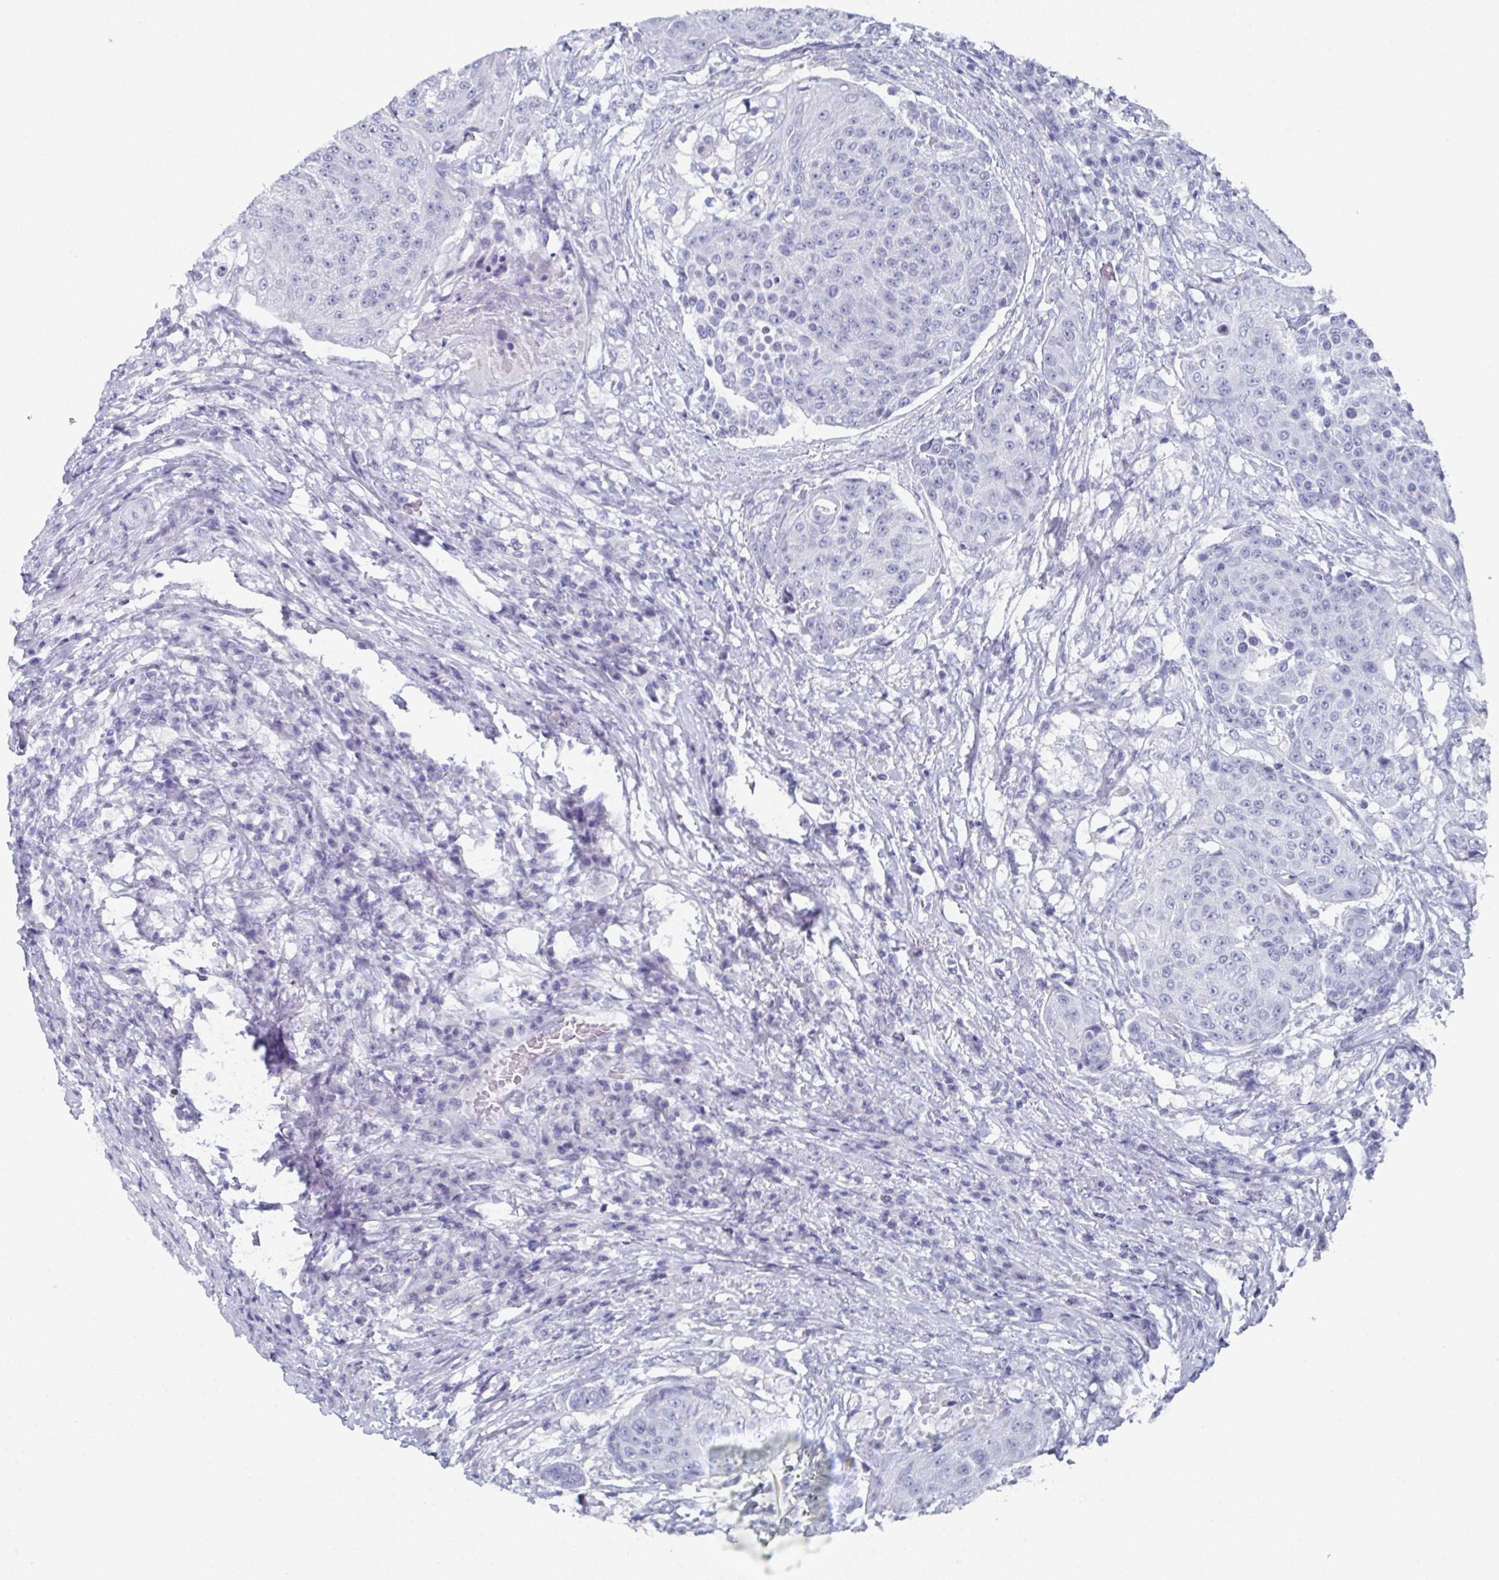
{"staining": {"intensity": "negative", "quantity": "none", "location": "none"}, "tissue": "urothelial cancer", "cell_type": "Tumor cells", "image_type": "cancer", "snomed": [{"axis": "morphology", "description": "Urothelial carcinoma, High grade"}, {"axis": "topography", "description": "Urinary bladder"}], "caption": "Immunohistochemistry (IHC) histopathology image of human urothelial carcinoma (high-grade) stained for a protein (brown), which shows no positivity in tumor cells.", "gene": "DYDC2", "patient": {"sex": "female", "age": 63}}